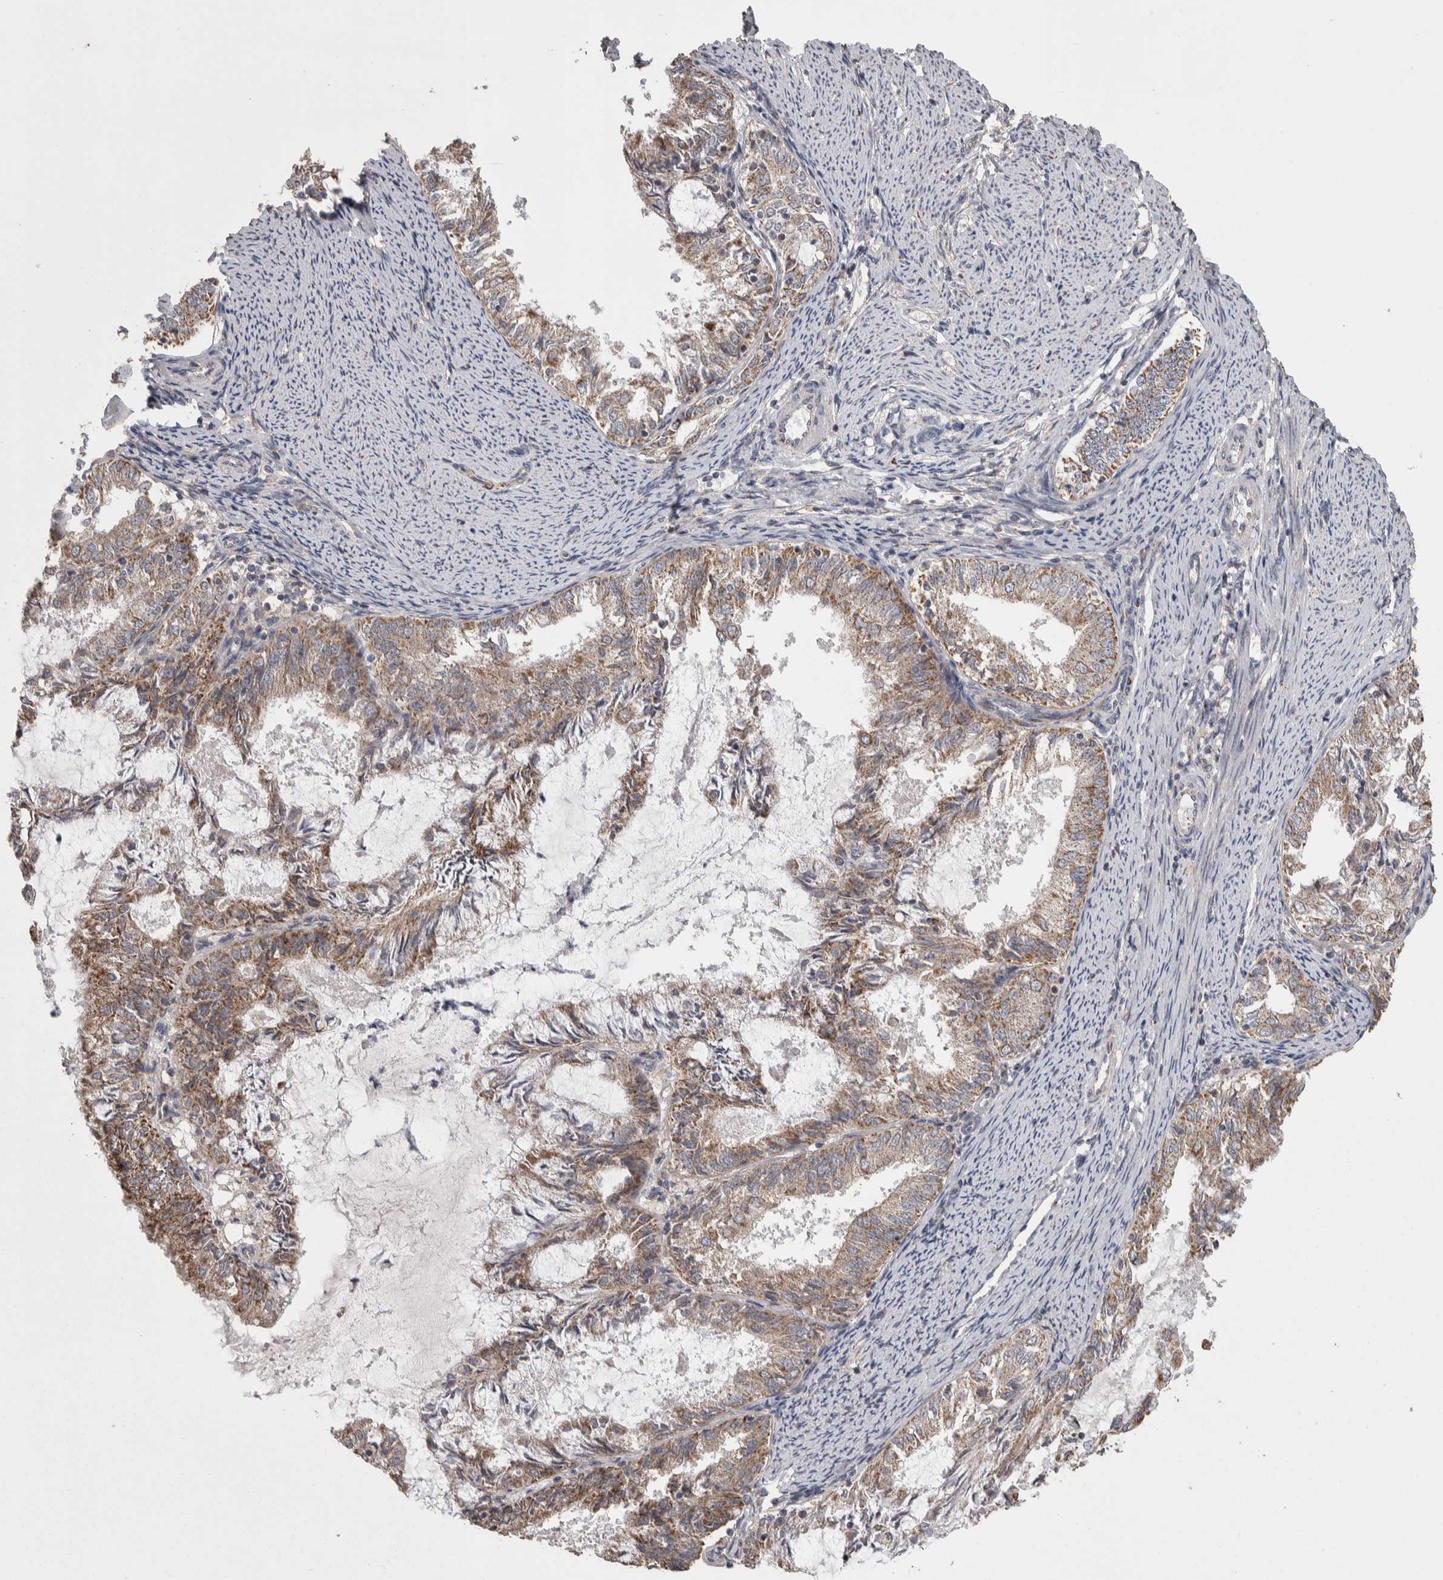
{"staining": {"intensity": "moderate", "quantity": "25%-75%", "location": "cytoplasmic/membranous"}, "tissue": "endometrial cancer", "cell_type": "Tumor cells", "image_type": "cancer", "snomed": [{"axis": "morphology", "description": "Adenocarcinoma, NOS"}, {"axis": "topography", "description": "Endometrium"}], "caption": "Adenocarcinoma (endometrial) stained with DAB (3,3'-diaminobenzidine) immunohistochemistry (IHC) exhibits medium levels of moderate cytoplasmic/membranous positivity in about 25%-75% of tumor cells.", "gene": "SCO1", "patient": {"sex": "female", "age": 57}}